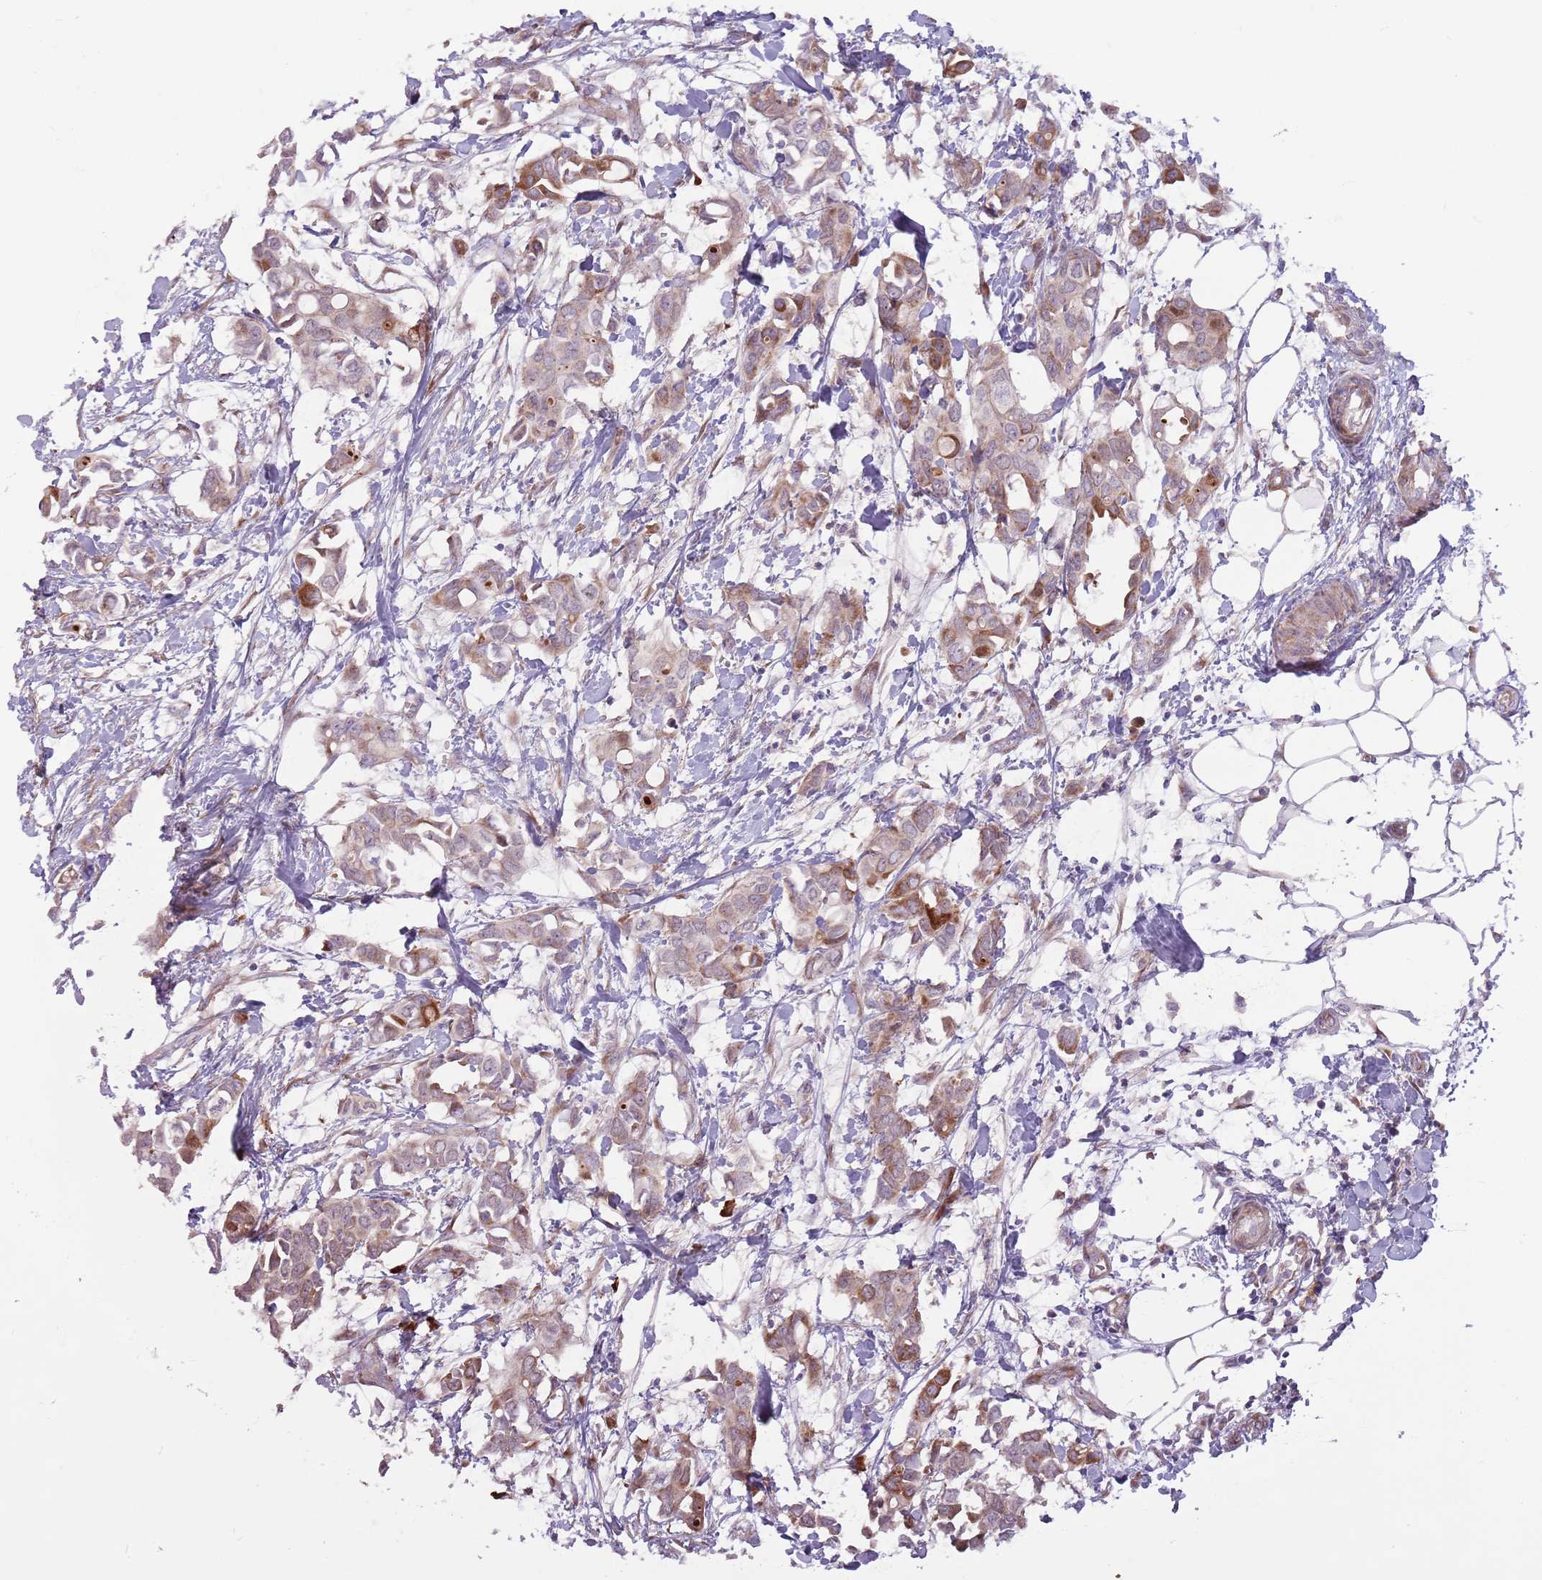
{"staining": {"intensity": "weak", "quantity": ">75%", "location": "cytoplasmic/membranous"}, "tissue": "breast cancer", "cell_type": "Tumor cells", "image_type": "cancer", "snomed": [{"axis": "morphology", "description": "Duct carcinoma"}, {"axis": "topography", "description": "Breast"}], "caption": "Immunohistochemical staining of breast invasive ductal carcinoma displays low levels of weak cytoplasmic/membranous expression in about >75% of tumor cells. Using DAB (brown) and hematoxylin (blue) stains, captured at high magnification using brightfield microscopy.", "gene": "CCDC150", "patient": {"sex": "female", "age": 41}}